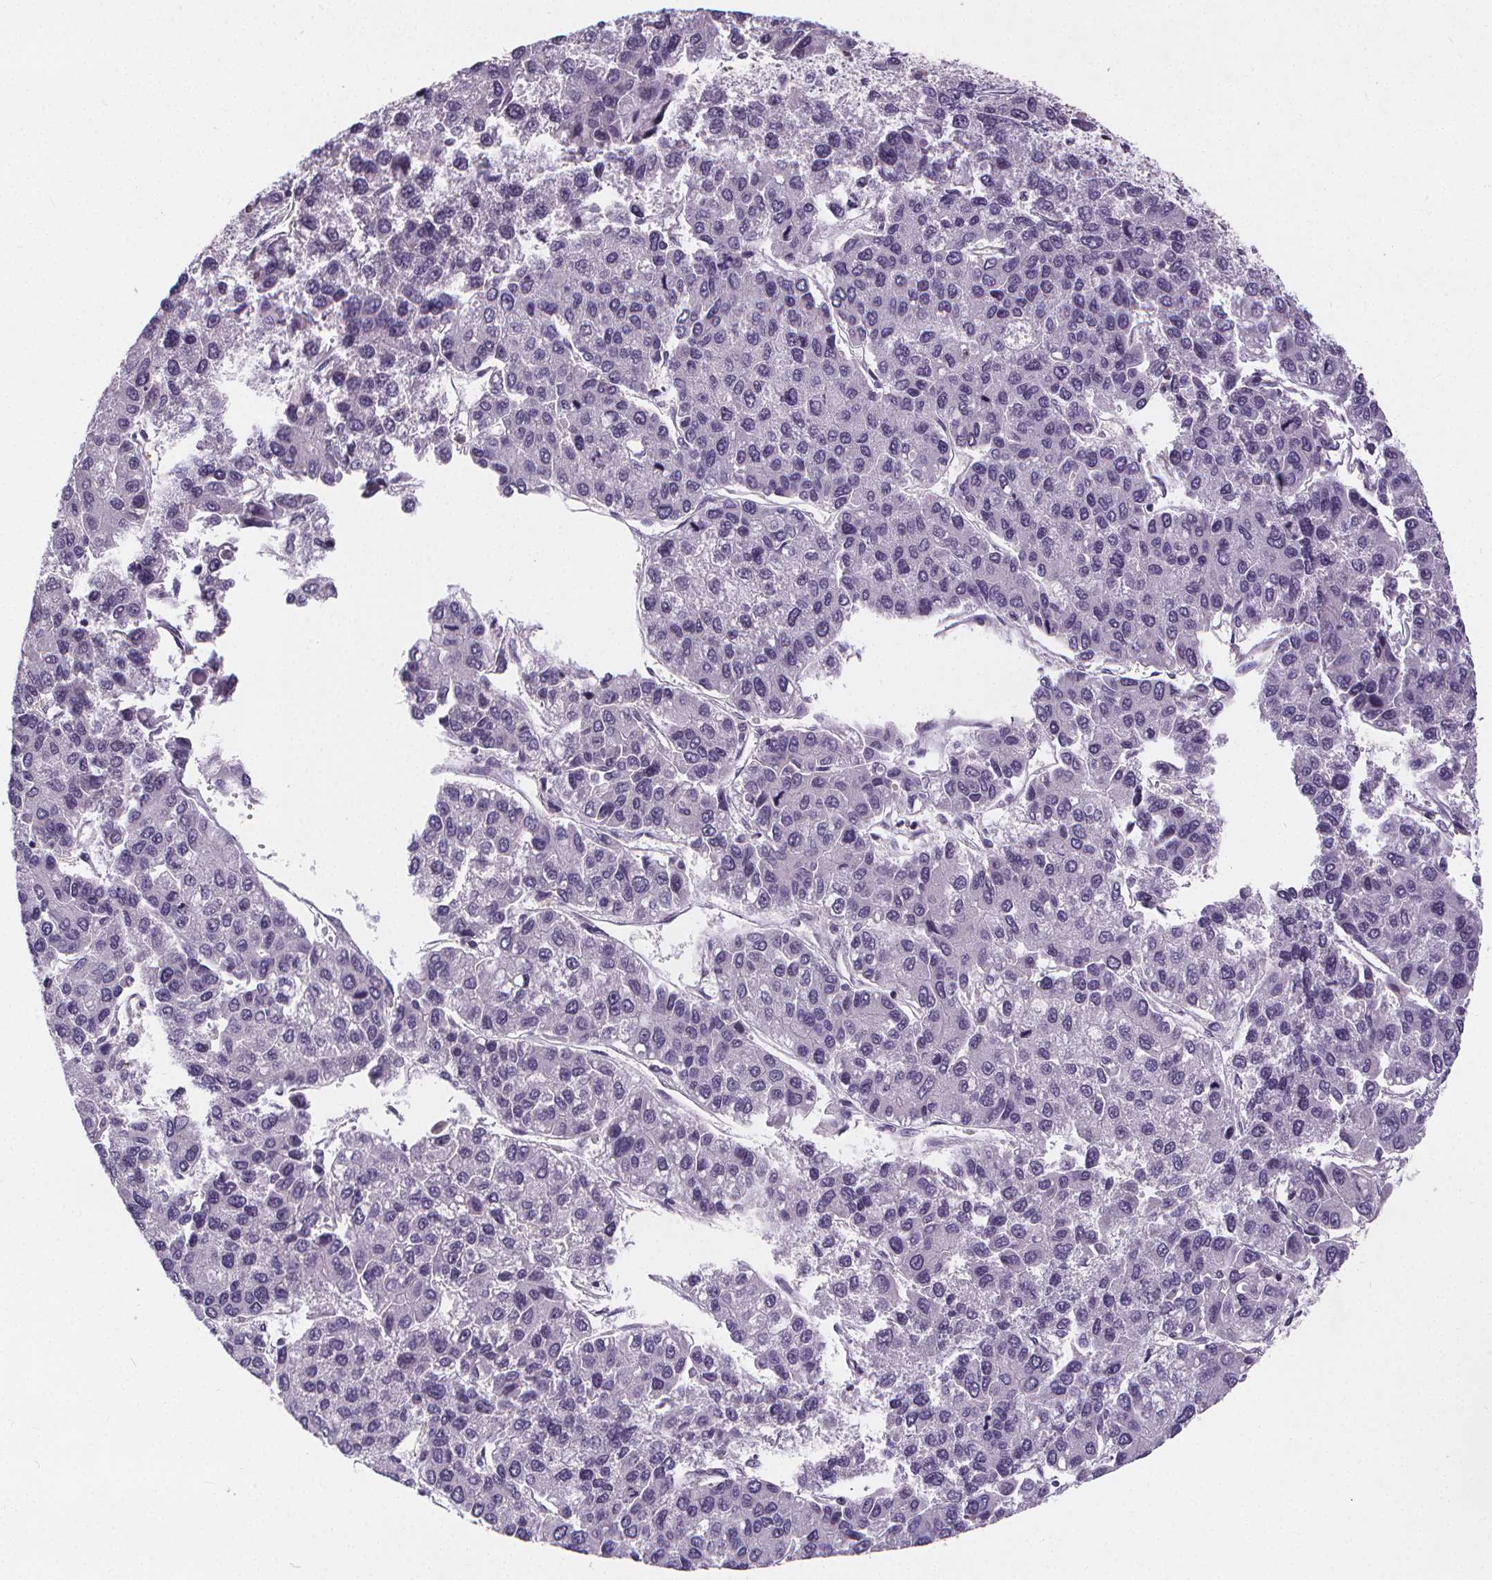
{"staining": {"intensity": "negative", "quantity": "none", "location": "none"}, "tissue": "liver cancer", "cell_type": "Tumor cells", "image_type": "cancer", "snomed": [{"axis": "morphology", "description": "Carcinoma, Hepatocellular, NOS"}, {"axis": "topography", "description": "Liver"}], "caption": "High magnification brightfield microscopy of liver cancer stained with DAB (brown) and counterstained with hematoxylin (blue): tumor cells show no significant expression.", "gene": "ATP6V1D", "patient": {"sex": "female", "age": 66}}